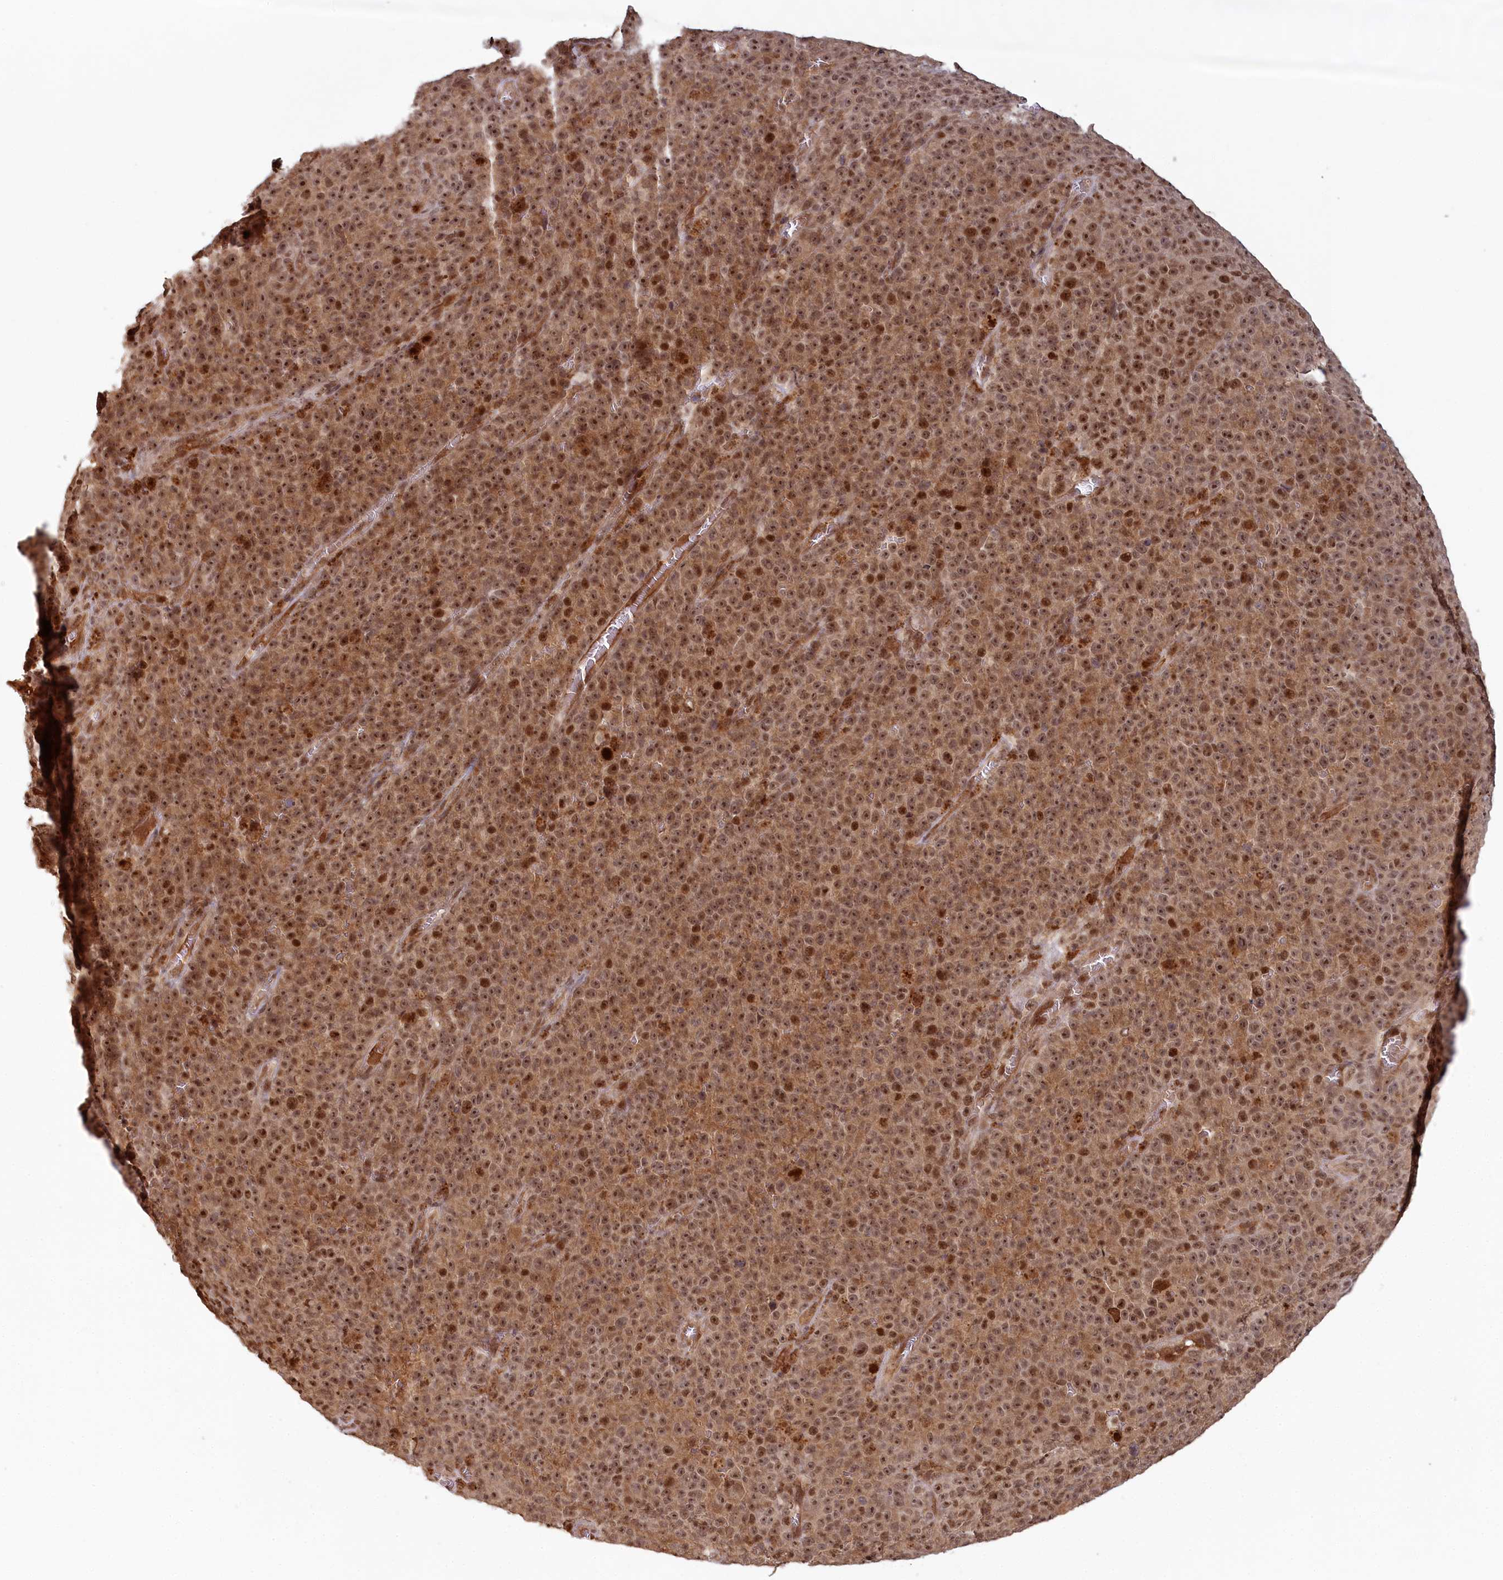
{"staining": {"intensity": "moderate", "quantity": ">75%", "location": "cytoplasmic/membranous,nuclear"}, "tissue": "melanoma", "cell_type": "Tumor cells", "image_type": "cancer", "snomed": [{"axis": "morphology", "description": "Malignant melanoma, NOS"}, {"axis": "topography", "description": "Skin"}], "caption": "DAB immunohistochemical staining of melanoma shows moderate cytoplasmic/membranous and nuclear protein positivity in about >75% of tumor cells.", "gene": "WAPL", "patient": {"sex": "female", "age": 82}}